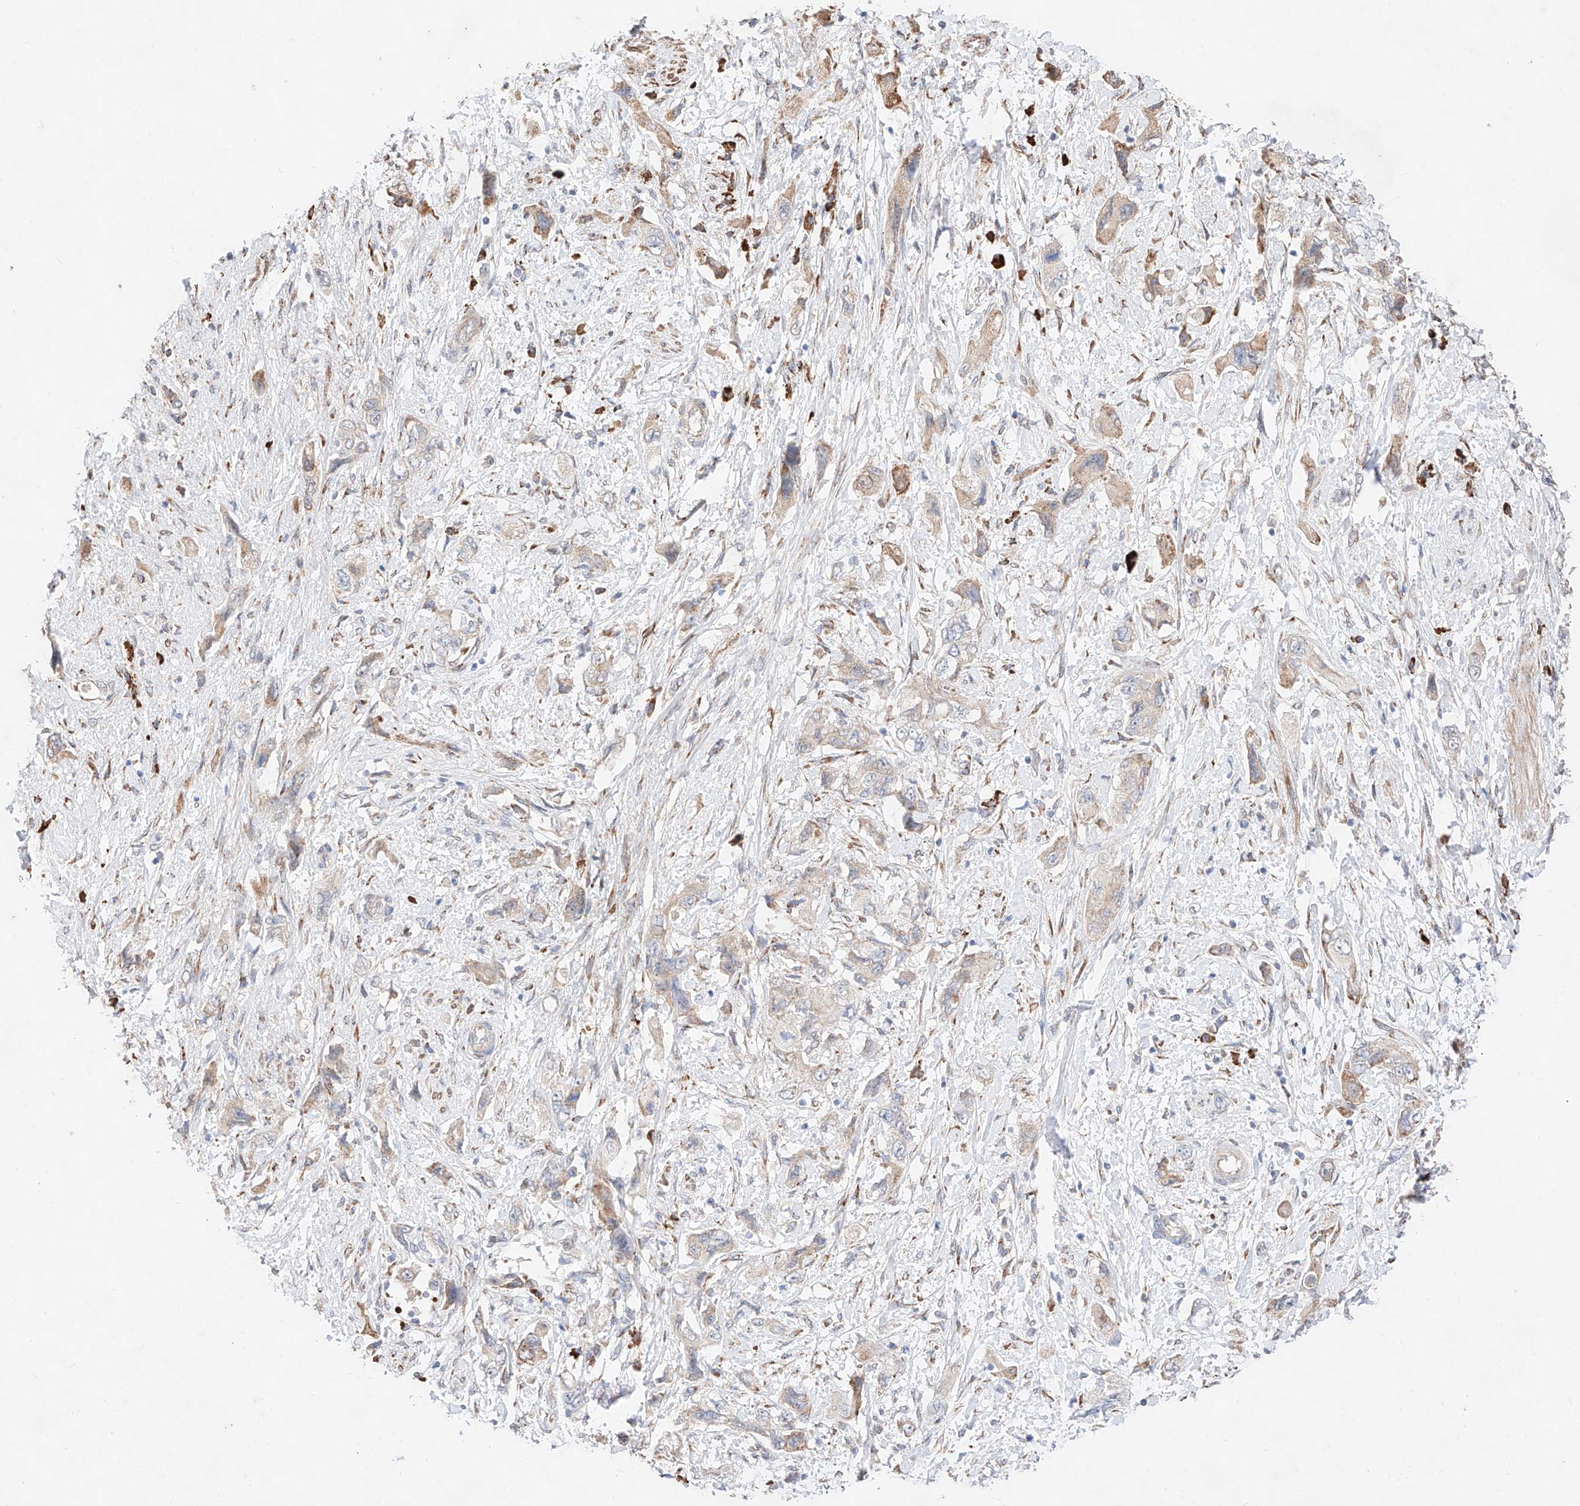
{"staining": {"intensity": "weak", "quantity": "25%-75%", "location": "cytoplasmic/membranous"}, "tissue": "pancreatic cancer", "cell_type": "Tumor cells", "image_type": "cancer", "snomed": [{"axis": "morphology", "description": "Adenocarcinoma, NOS"}, {"axis": "topography", "description": "Pancreas"}], "caption": "The photomicrograph displays staining of pancreatic cancer (adenocarcinoma), revealing weak cytoplasmic/membranous protein positivity (brown color) within tumor cells. (Stains: DAB in brown, nuclei in blue, Microscopy: brightfield microscopy at high magnification).", "gene": "ATP9B", "patient": {"sex": "female", "age": 73}}